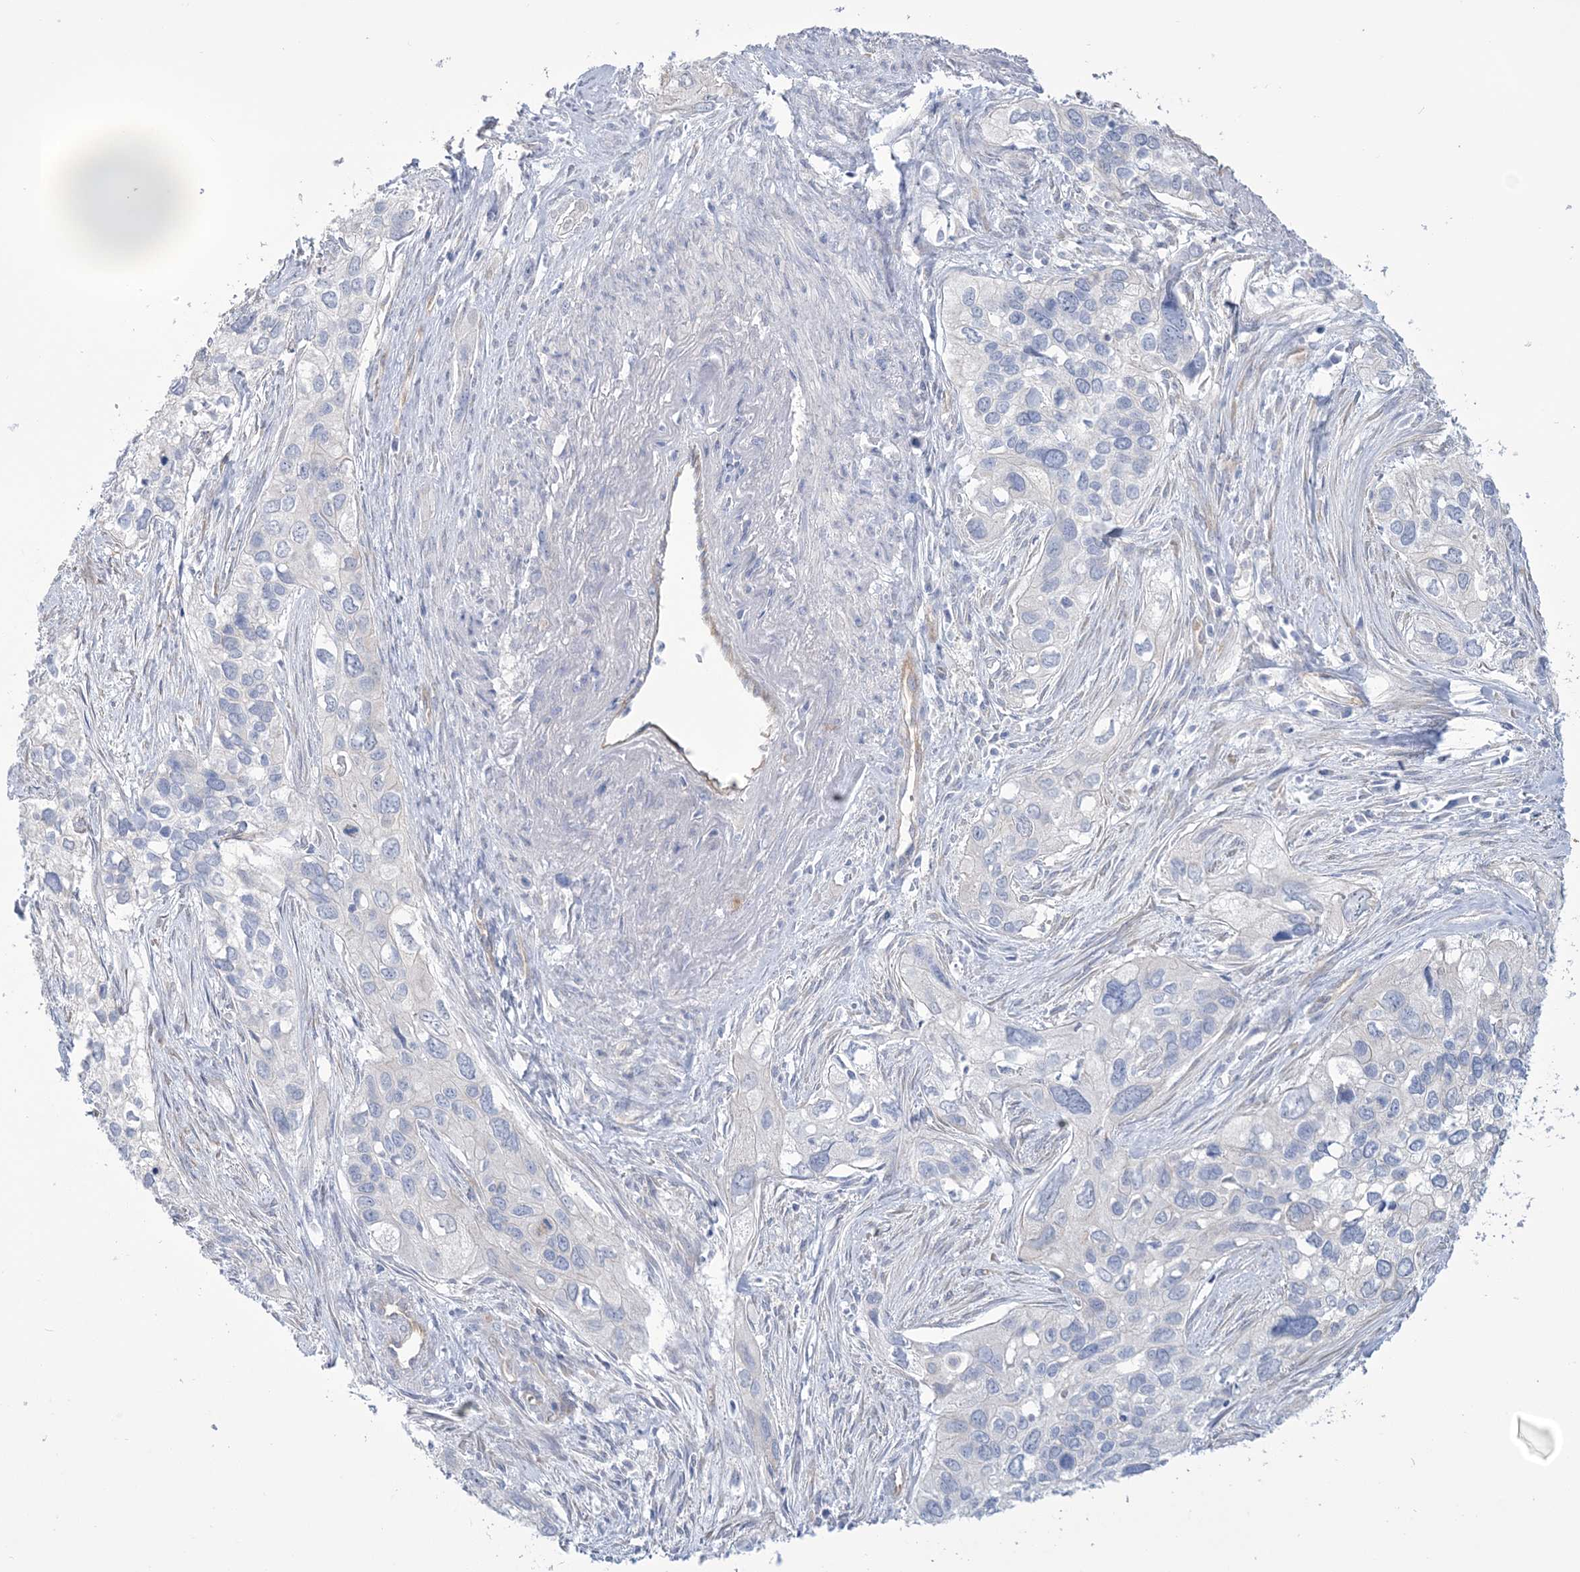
{"staining": {"intensity": "negative", "quantity": "none", "location": "none"}, "tissue": "cervical cancer", "cell_type": "Tumor cells", "image_type": "cancer", "snomed": [{"axis": "morphology", "description": "Squamous cell carcinoma, NOS"}, {"axis": "topography", "description": "Cervix"}], "caption": "Cervical cancer was stained to show a protein in brown. There is no significant expression in tumor cells. (DAB immunohistochemistry (IHC), high magnification).", "gene": "RAB11FIP5", "patient": {"sex": "female", "age": 55}}